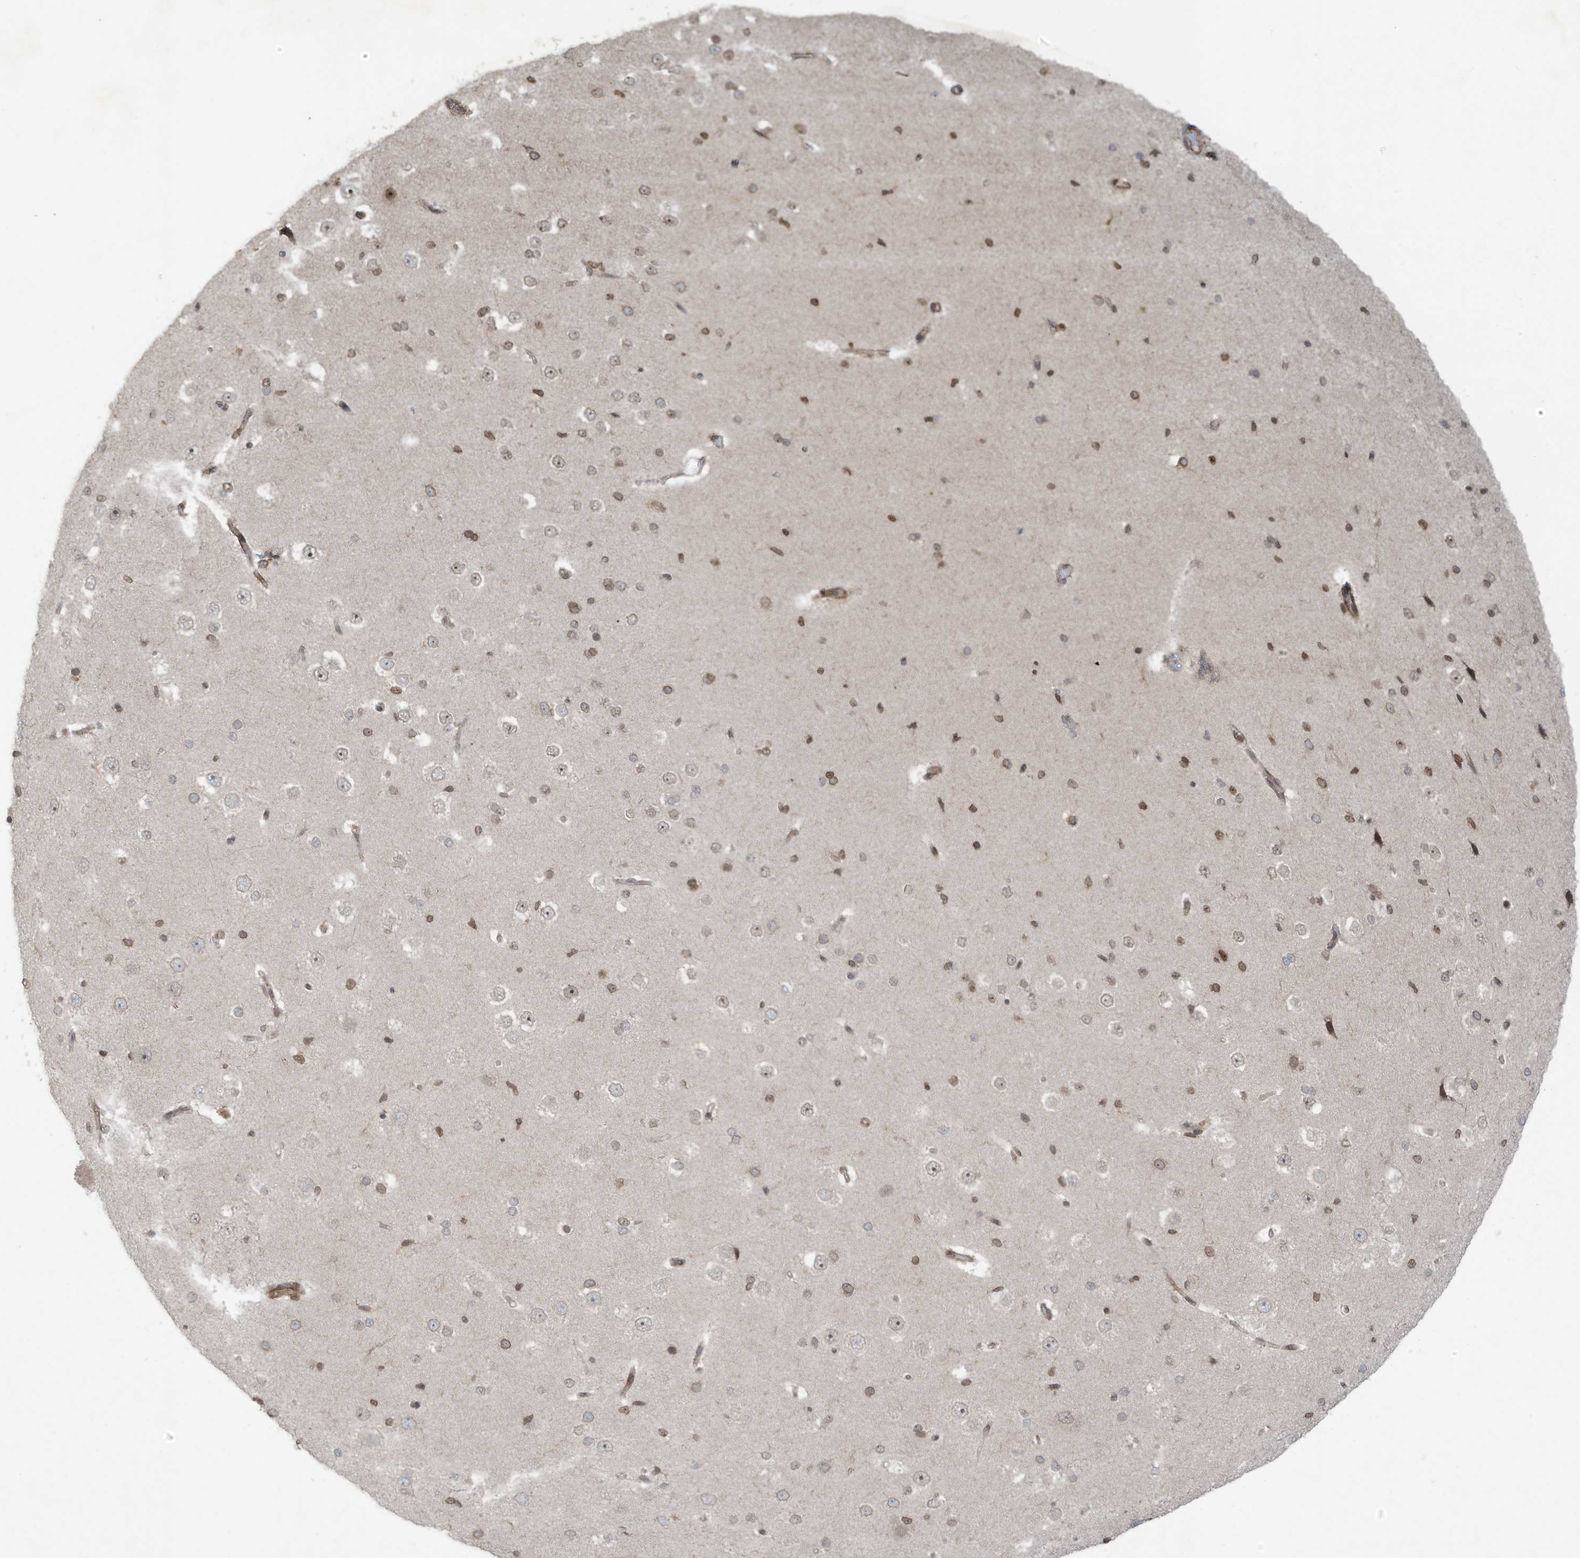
{"staining": {"intensity": "moderate", "quantity": "25%-75%", "location": "cytoplasmic/membranous"}, "tissue": "cerebral cortex", "cell_type": "Endothelial cells", "image_type": "normal", "snomed": [{"axis": "morphology", "description": "Normal tissue, NOS"}, {"axis": "morphology", "description": "Developmental malformation"}, {"axis": "topography", "description": "Cerebral cortex"}], "caption": "Protein staining of unremarkable cerebral cortex exhibits moderate cytoplasmic/membranous staining in approximately 25%-75% of endothelial cells.", "gene": "REPIN1", "patient": {"sex": "female", "age": 30}}